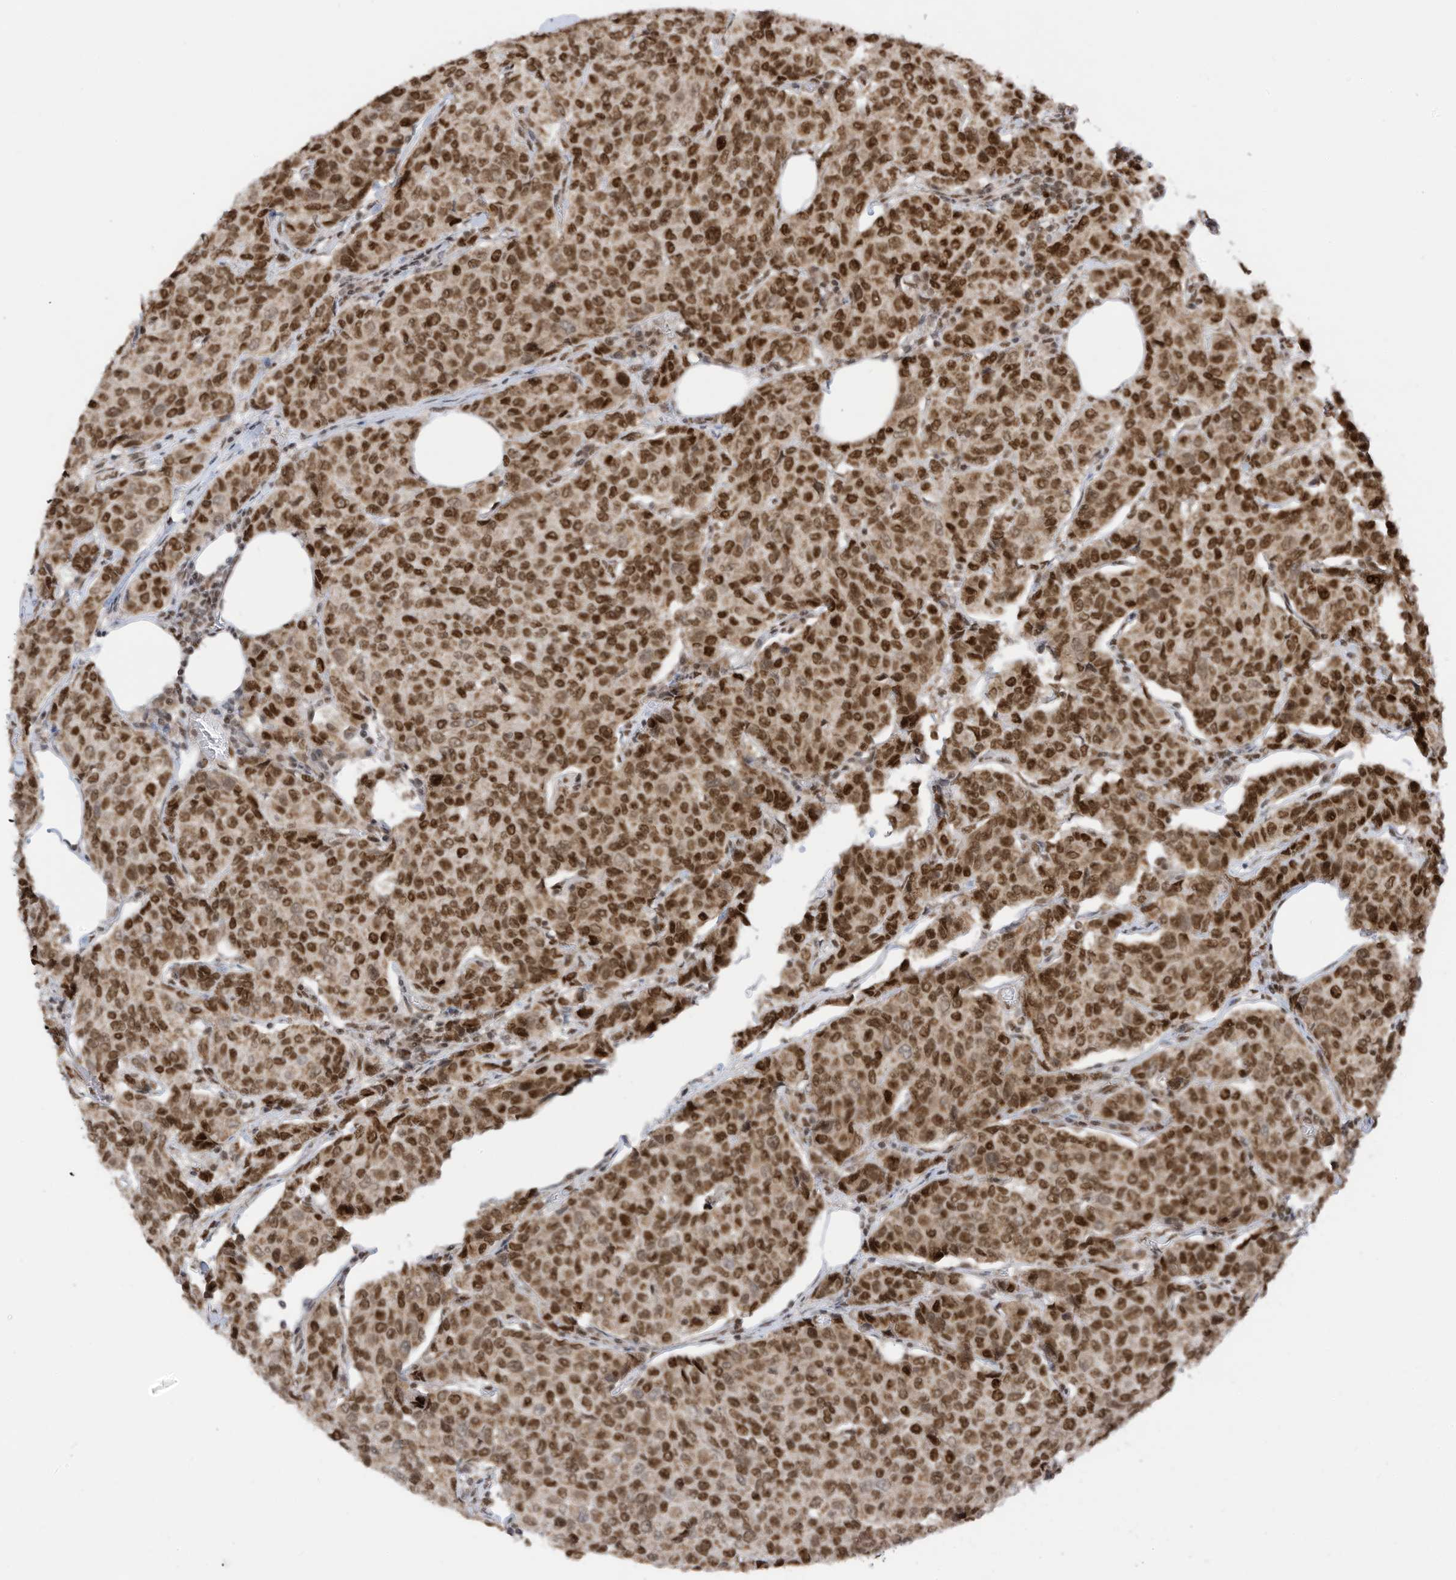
{"staining": {"intensity": "strong", "quantity": ">75%", "location": "nuclear"}, "tissue": "breast cancer", "cell_type": "Tumor cells", "image_type": "cancer", "snomed": [{"axis": "morphology", "description": "Duct carcinoma"}, {"axis": "topography", "description": "Breast"}], "caption": "Human breast cancer (intraductal carcinoma) stained with a protein marker shows strong staining in tumor cells.", "gene": "AURKAIP1", "patient": {"sex": "female", "age": 55}}